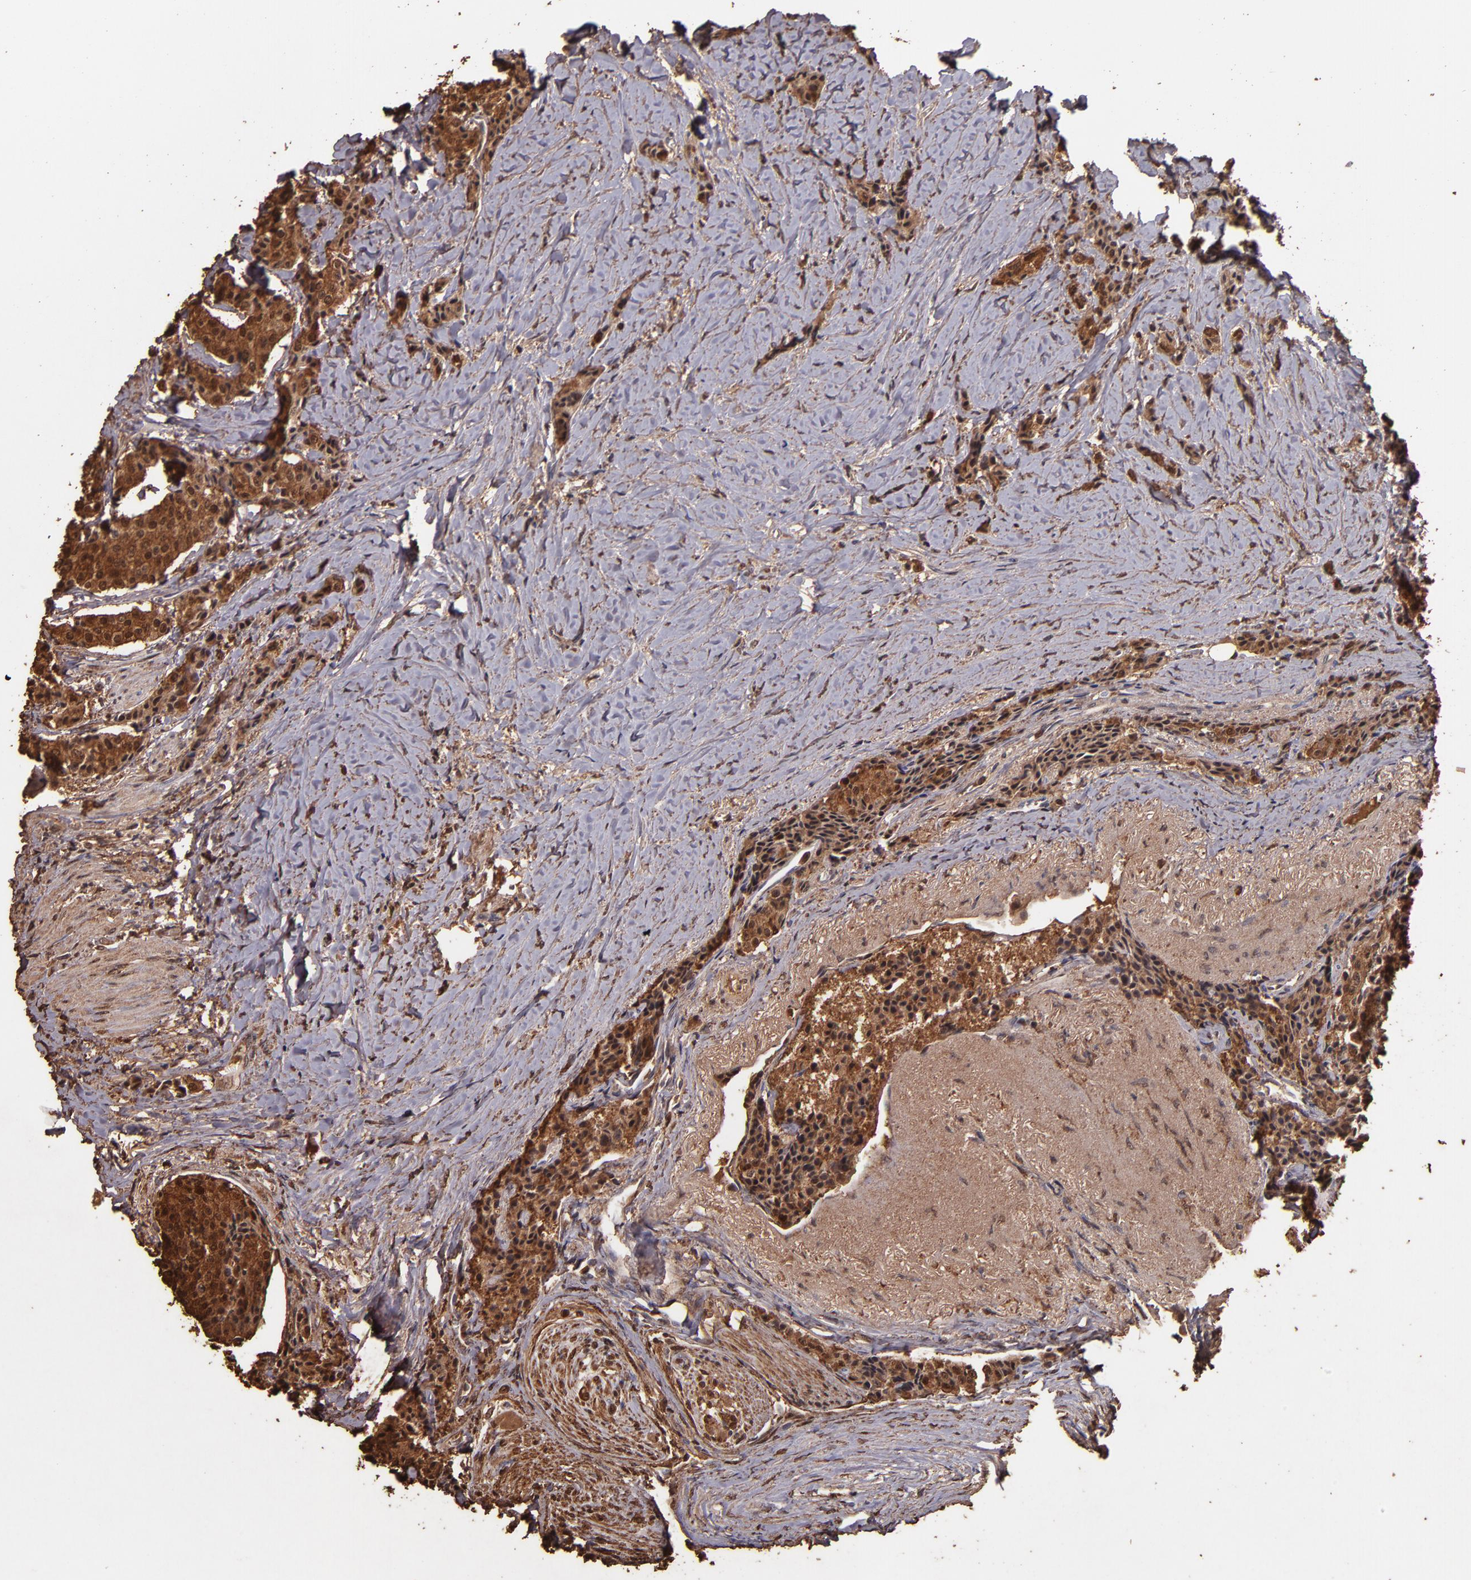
{"staining": {"intensity": "strong", "quantity": ">75%", "location": "cytoplasmic/membranous,nuclear"}, "tissue": "carcinoid", "cell_type": "Tumor cells", "image_type": "cancer", "snomed": [{"axis": "morphology", "description": "Carcinoid, malignant, NOS"}, {"axis": "topography", "description": "Colon"}], "caption": "A histopathology image of human carcinoid (malignant) stained for a protein demonstrates strong cytoplasmic/membranous and nuclear brown staining in tumor cells.", "gene": "S100A6", "patient": {"sex": "female", "age": 61}}